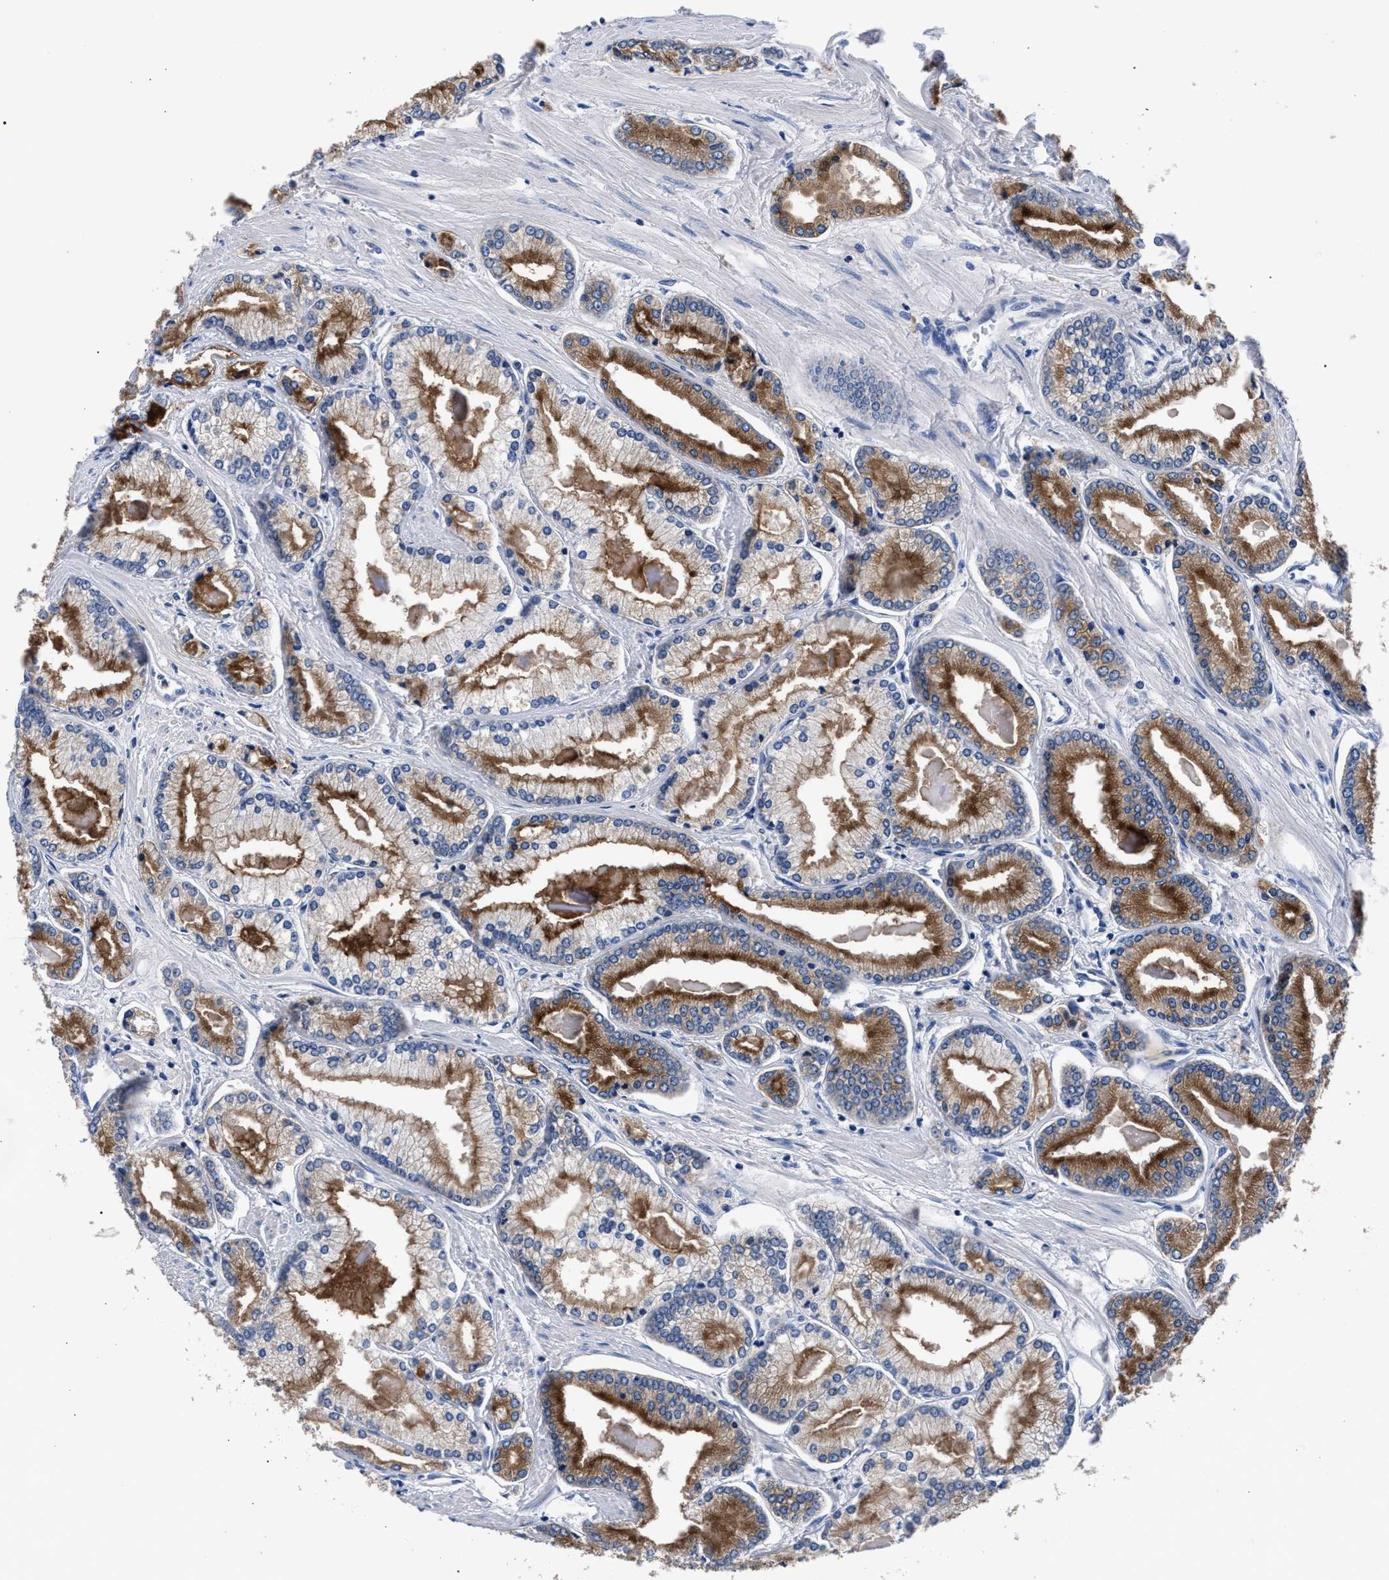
{"staining": {"intensity": "strong", "quantity": ">75%", "location": "cytoplasmic/membranous"}, "tissue": "prostate cancer", "cell_type": "Tumor cells", "image_type": "cancer", "snomed": [{"axis": "morphology", "description": "Adenocarcinoma, Low grade"}, {"axis": "topography", "description": "Prostate"}], "caption": "DAB (3,3'-diaminobenzidine) immunohistochemical staining of human adenocarcinoma (low-grade) (prostate) demonstrates strong cytoplasmic/membranous protein expression in approximately >75% of tumor cells. The staining was performed using DAB (3,3'-diaminobenzidine), with brown indicating positive protein expression. Nuclei are stained blue with hematoxylin.", "gene": "PHF24", "patient": {"sex": "male", "age": 52}}